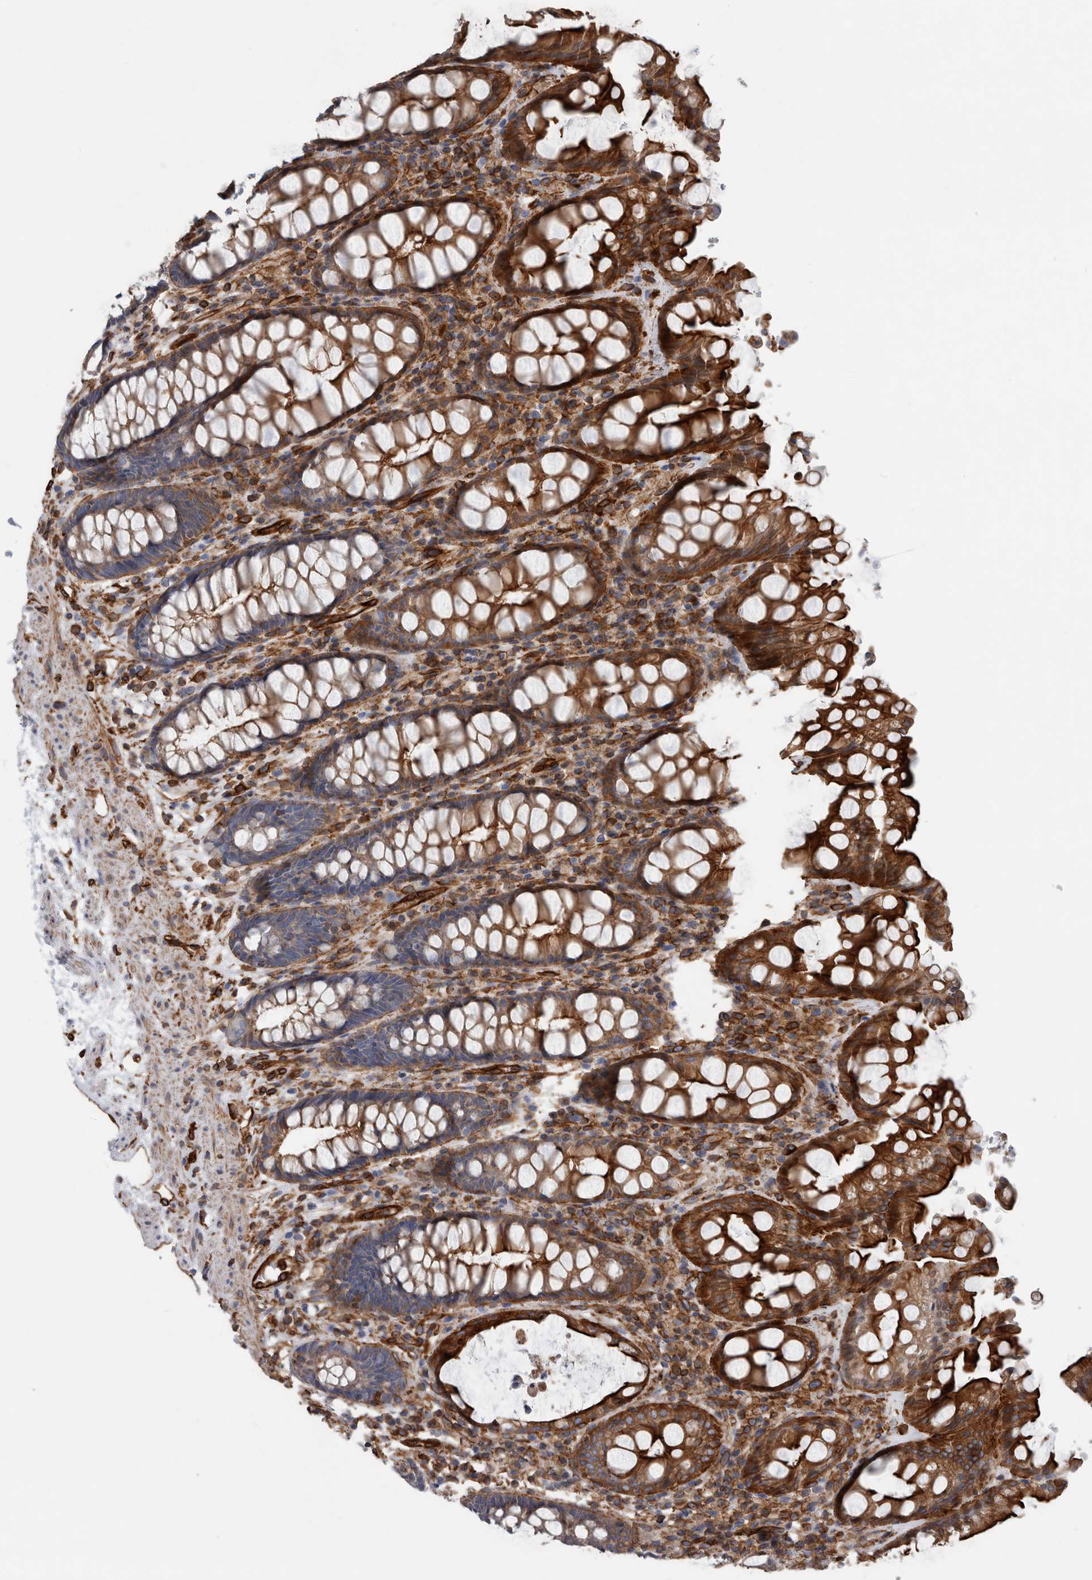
{"staining": {"intensity": "strong", "quantity": ">75%", "location": "cytoplasmic/membranous"}, "tissue": "rectum", "cell_type": "Glandular cells", "image_type": "normal", "snomed": [{"axis": "morphology", "description": "Normal tissue, NOS"}, {"axis": "topography", "description": "Rectum"}], "caption": "Protein expression analysis of benign rectum shows strong cytoplasmic/membranous positivity in approximately >75% of glandular cells. The staining is performed using DAB (3,3'-diaminobenzidine) brown chromogen to label protein expression. The nuclei are counter-stained blue using hematoxylin.", "gene": "PLEC", "patient": {"sex": "male", "age": 64}}